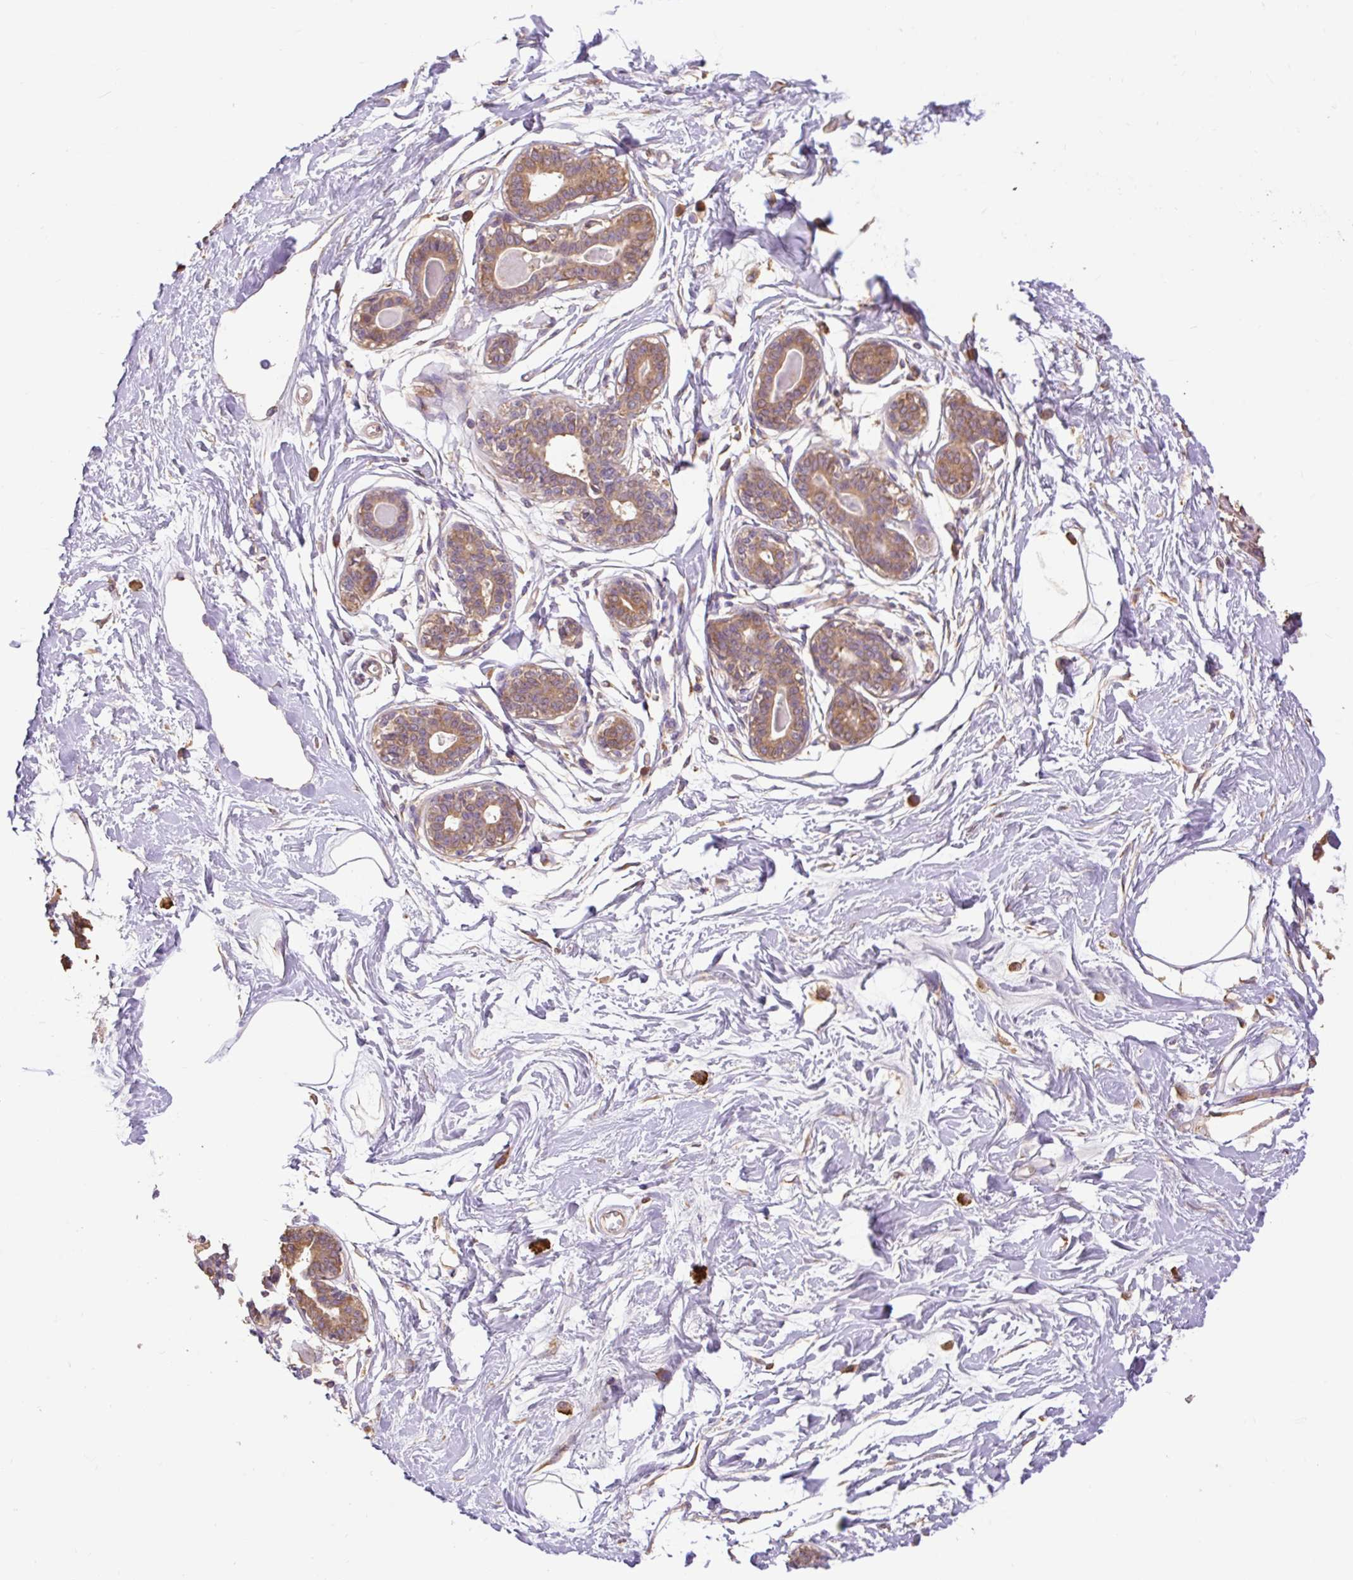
{"staining": {"intensity": "negative", "quantity": "none", "location": "none"}, "tissue": "breast", "cell_type": "Adipocytes", "image_type": "normal", "snomed": [{"axis": "morphology", "description": "Normal tissue, NOS"}, {"axis": "topography", "description": "Breast"}], "caption": "Normal breast was stained to show a protein in brown. There is no significant staining in adipocytes. The staining was performed using DAB to visualize the protein expression in brown, while the nuclei were stained in blue with hematoxylin (Magnification: 20x).", "gene": "DESI1", "patient": {"sex": "female", "age": 45}}